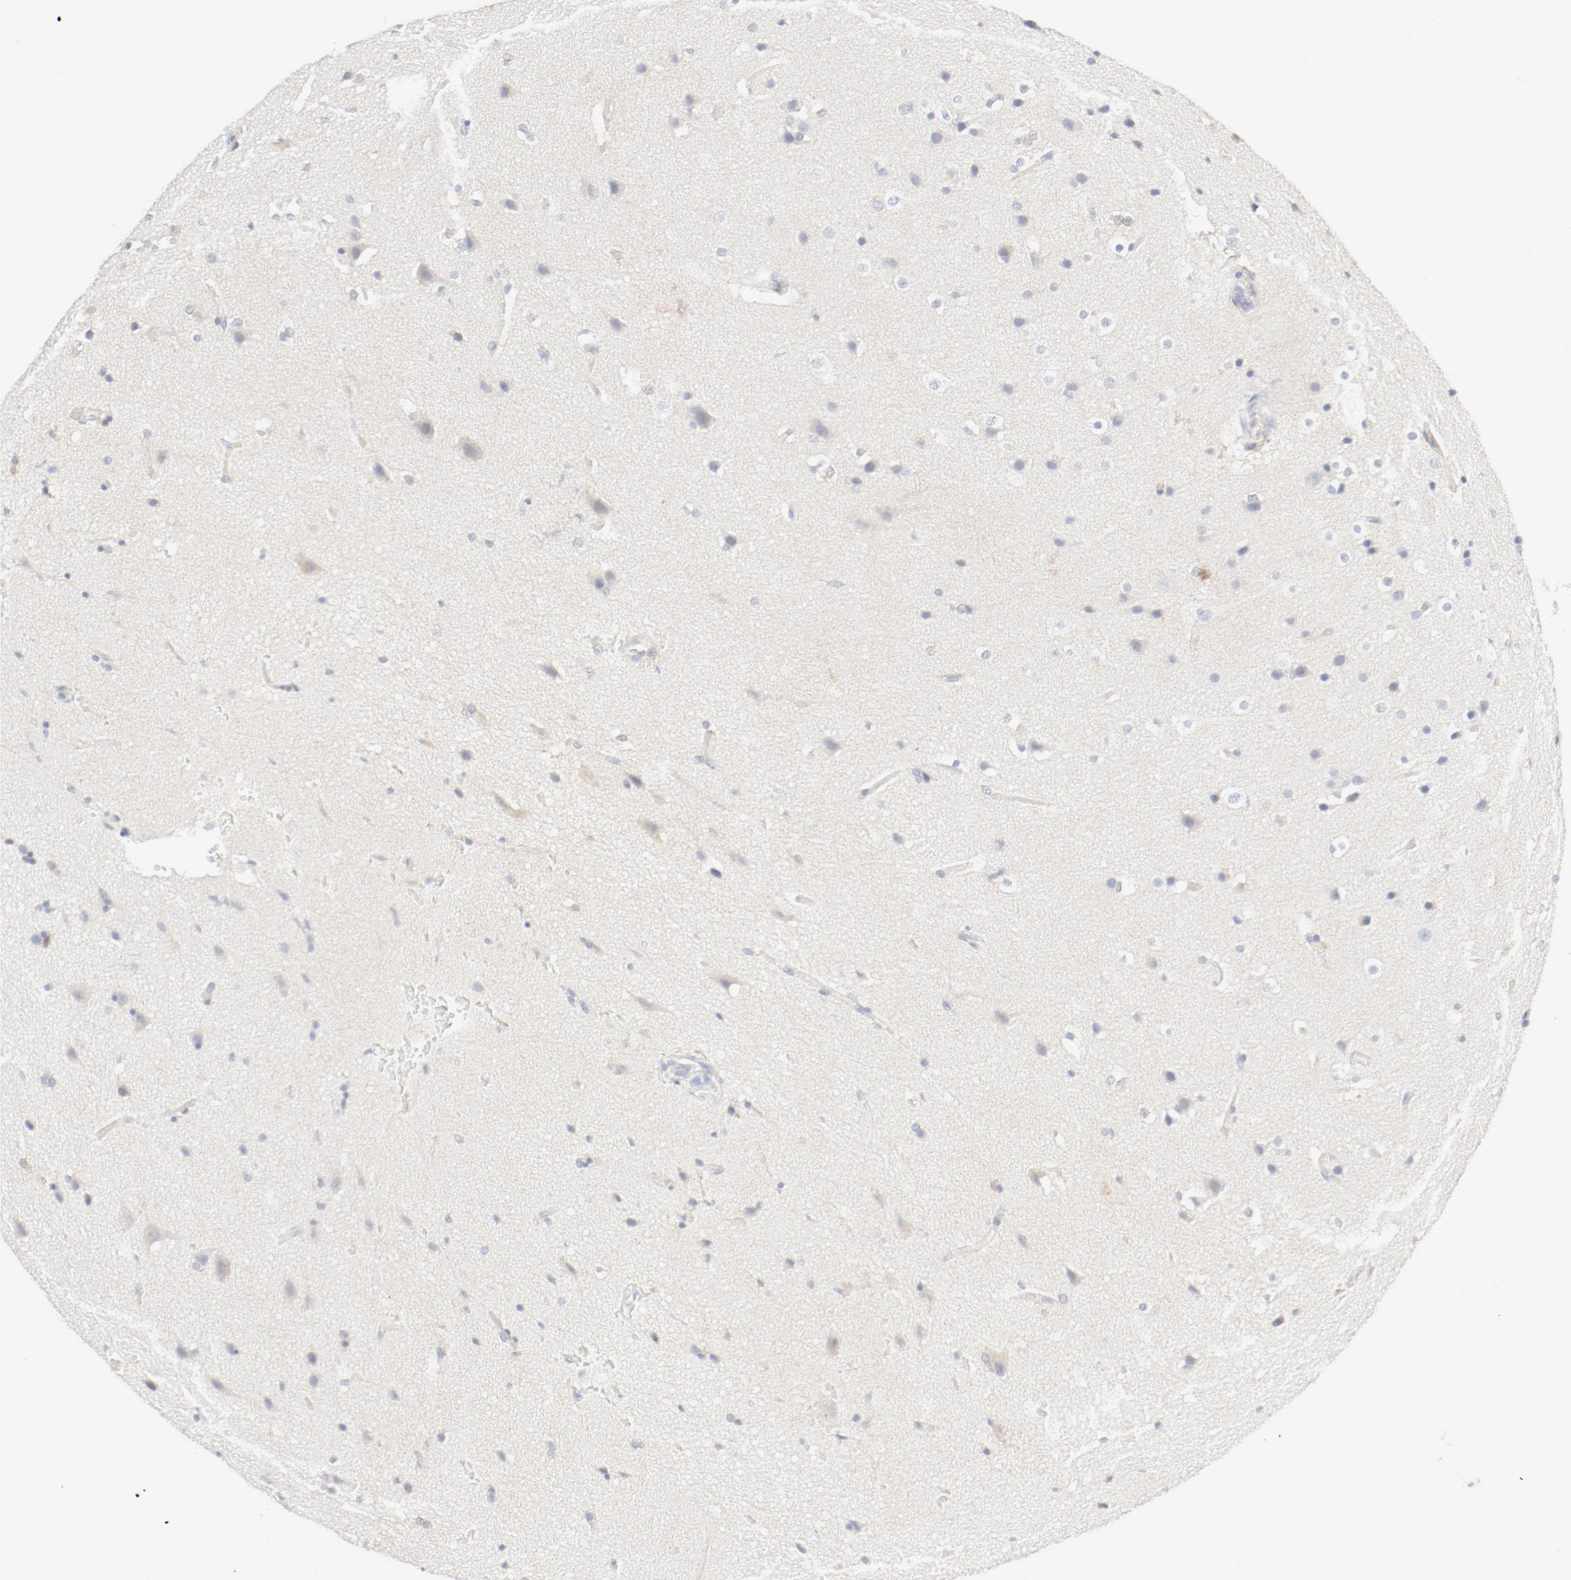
{"staining": {"intensity": "weak", "quantity": "<25%", "location": "cytoplasmic/membranous"}, "tissue": "glioma", "cell_type": "Tumor cells", "image_type": "cancer", "snomed": [{"axis": "morphology", "description": "Glioma, malignant, Low grade"}, {"axis": "topography", "description": "Cerebral cortex"}], "caption": "This is a micrograph of immunohistochemistry staining of glioma, which shows no expression in tumor cells.", "gene": "PGM1", "patient": {"sex": "female", "age": 47}}